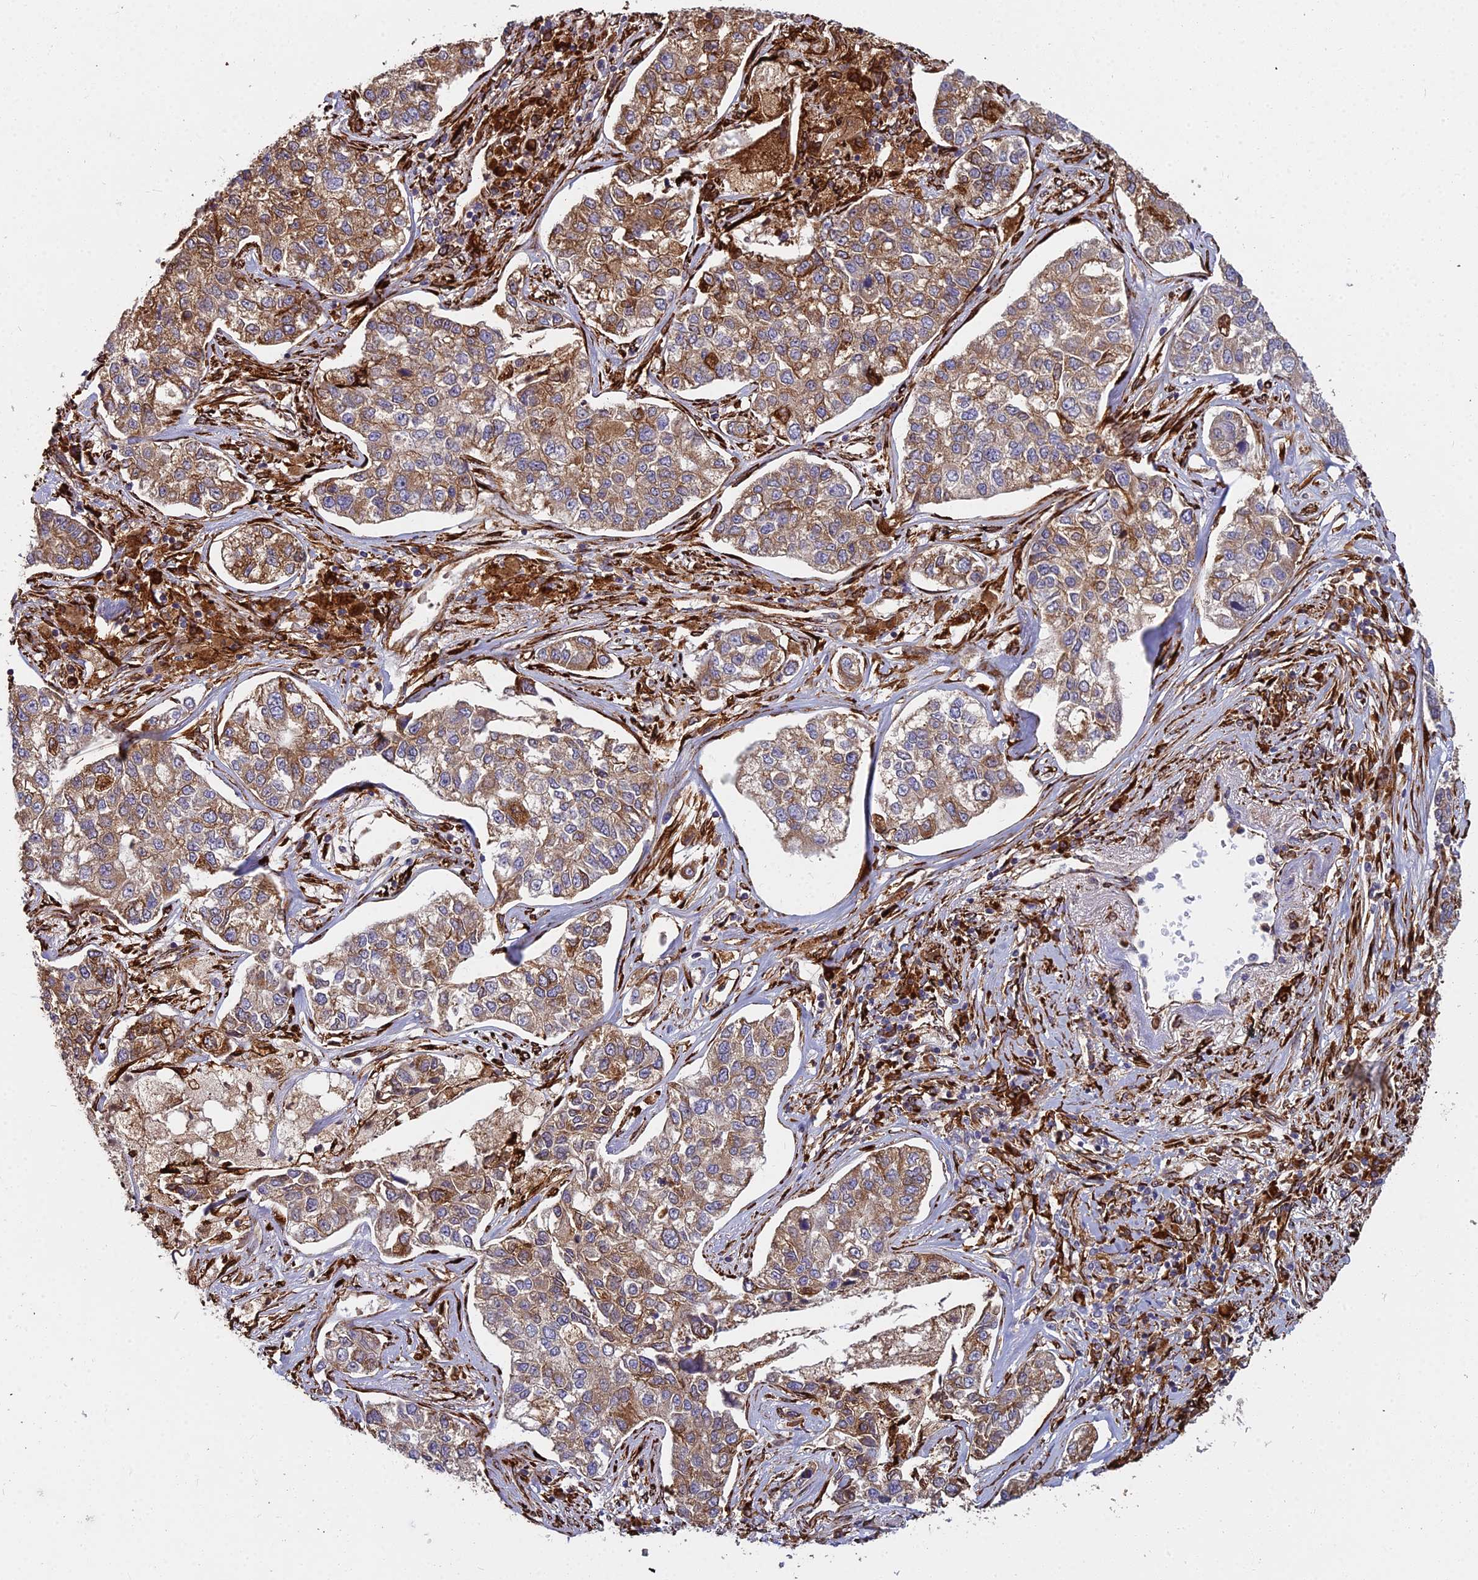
{"staining": {"intensity": "moderate", "quantity": ">75%", "location": "cytoplasmic/membranous"}, "tissue": "lung cancer", "cell_type": "Tumor cells", "image_type": "cancer", "snomed": [{"axis": "morphology", "description": "Adenocarcinoma, NOS"}, {"axis": "topography", "description": "Lung"}], "caption": "Tumor cells demonstrate moderate cytoplasmic/membranous staining in approximately >75% of cells in adenocarcinoma (lung).", "gene": "NDUFAF7", "patient": {"sex": "male", "age": 49}}